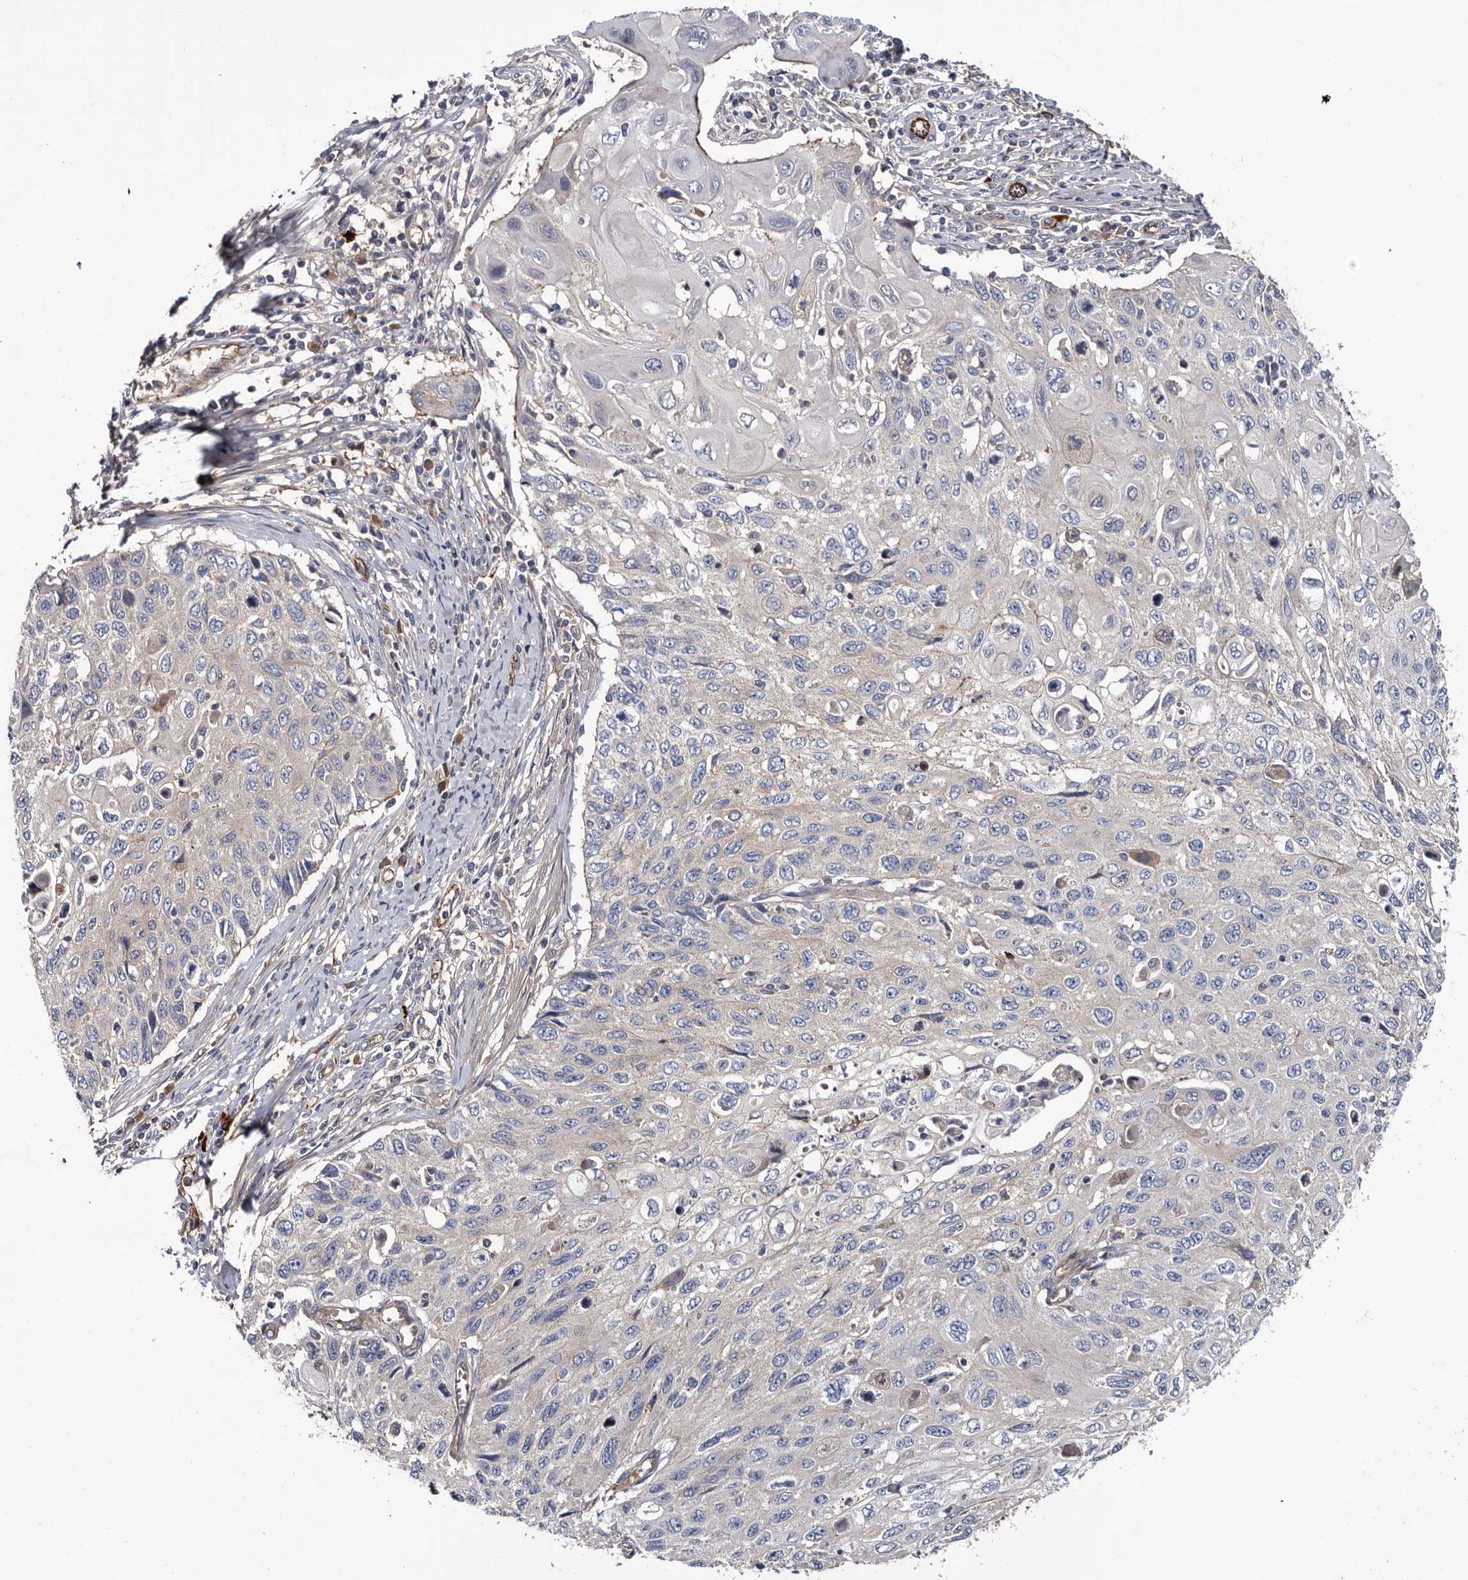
{"staining": {"intensity": "negative", "quantity": "none", "location": "none"}, "tissue": "cervical cancer", "cell_type": "Tumor cells", "image_type": "cancer", "snomed": [{"axis": "morphology", "description": "Squamous cell carcinoma, NOS"}, {"axis": "topography", "description": "Cervix"}], "caption": "This is an IHC histopathology image of human cervical squamous cell carcinoma. There is no expression in tumor cells.", "gene": "TSPAN17", "patient": {"sex": "female", "age": 70}}